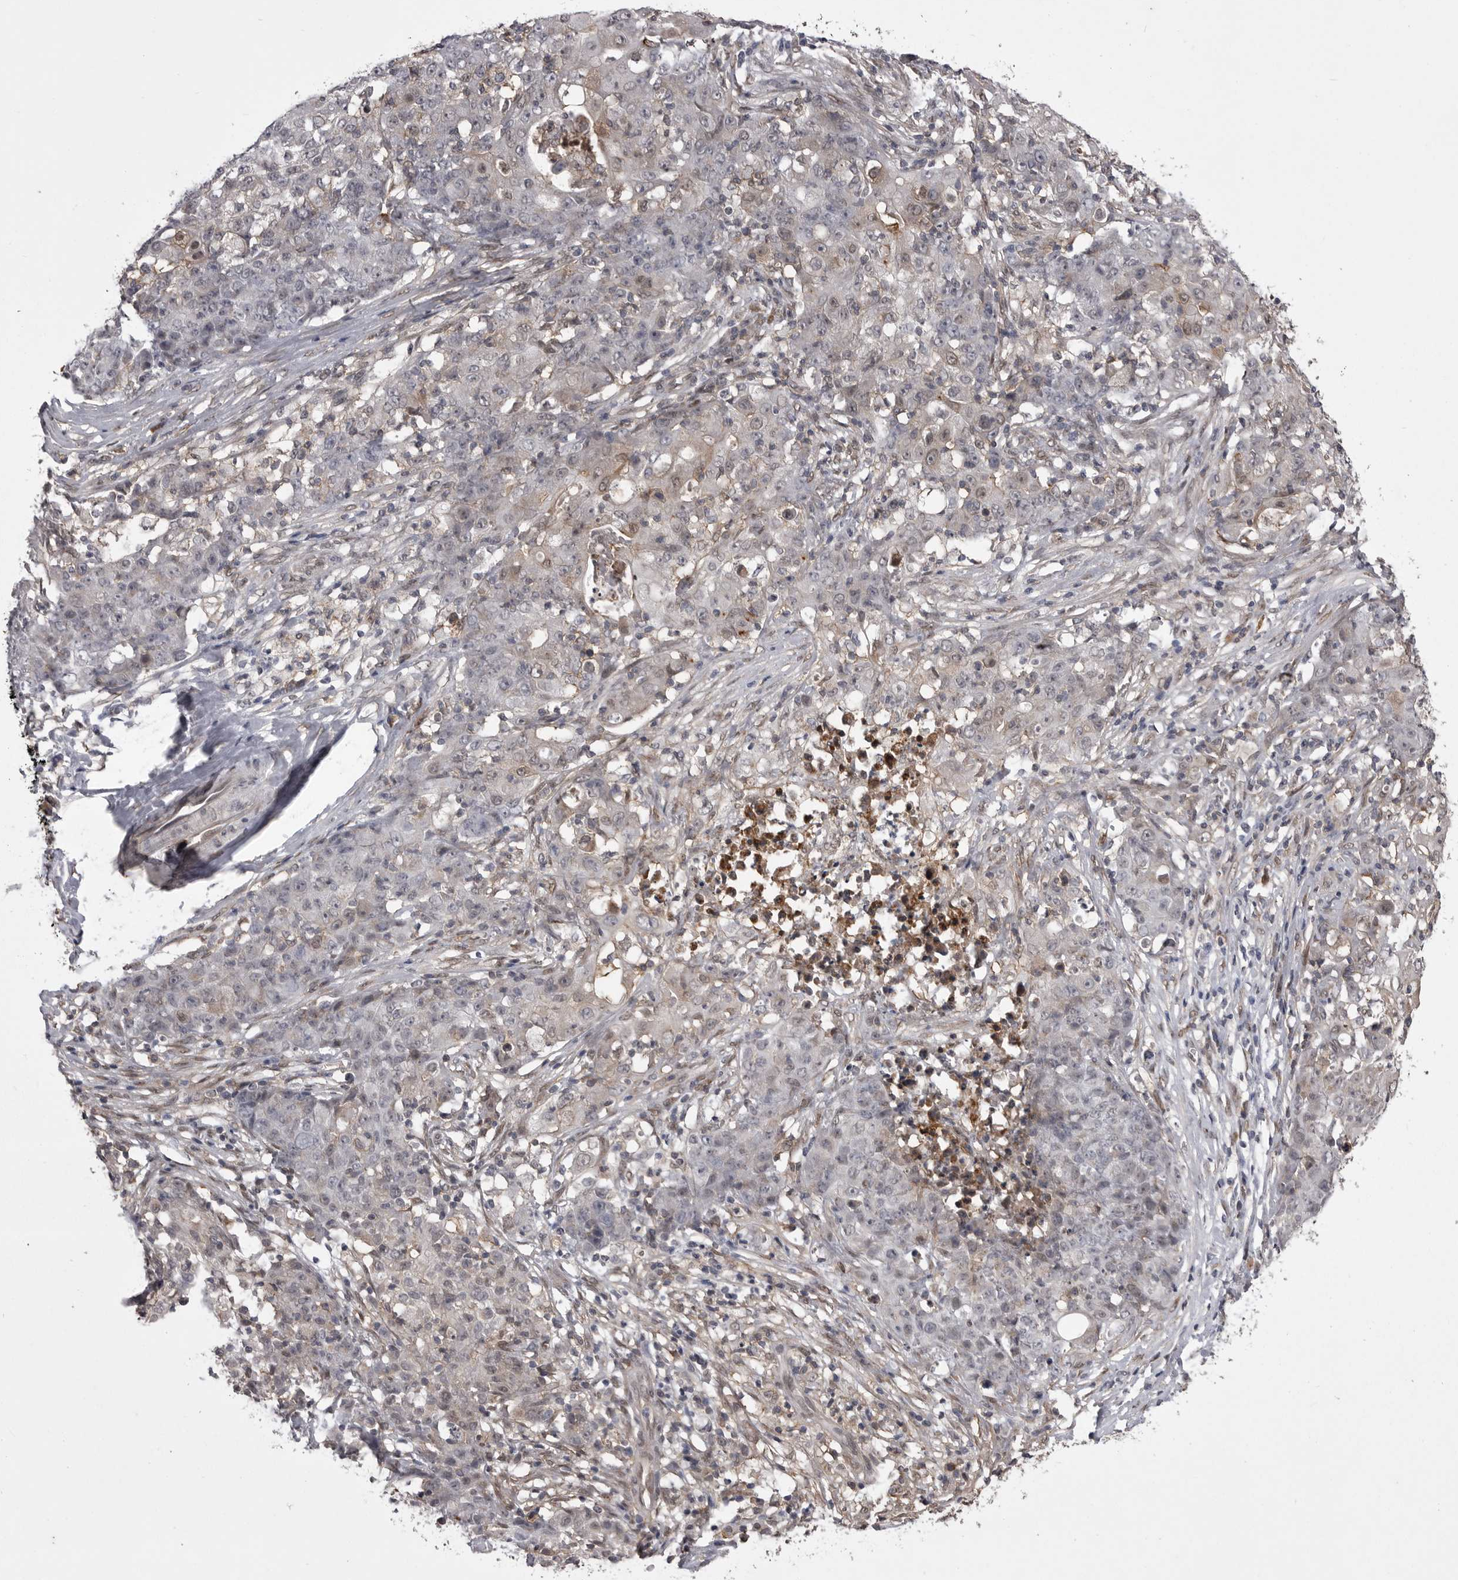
{"staining": {"intensity": "weak", "quantity": "<25%", "location": "cytoplasmic/membranous"}, "tissue": "ovarian cancer", "cell_type": "Tumor cells", "image_type": "cancer", "snomed": [{"axis": "morphology", "description": "Carcinoma, endometroid"}, {"axis": "topography", "description": "Ovary"}], "caption": "DAB immunohistochemical staining of human endometroid carcinoma (ovarian) displays no significant positivity in tumor cells.", "gene": "ABL1", "patient": {"sex": "female", "age": 42}}